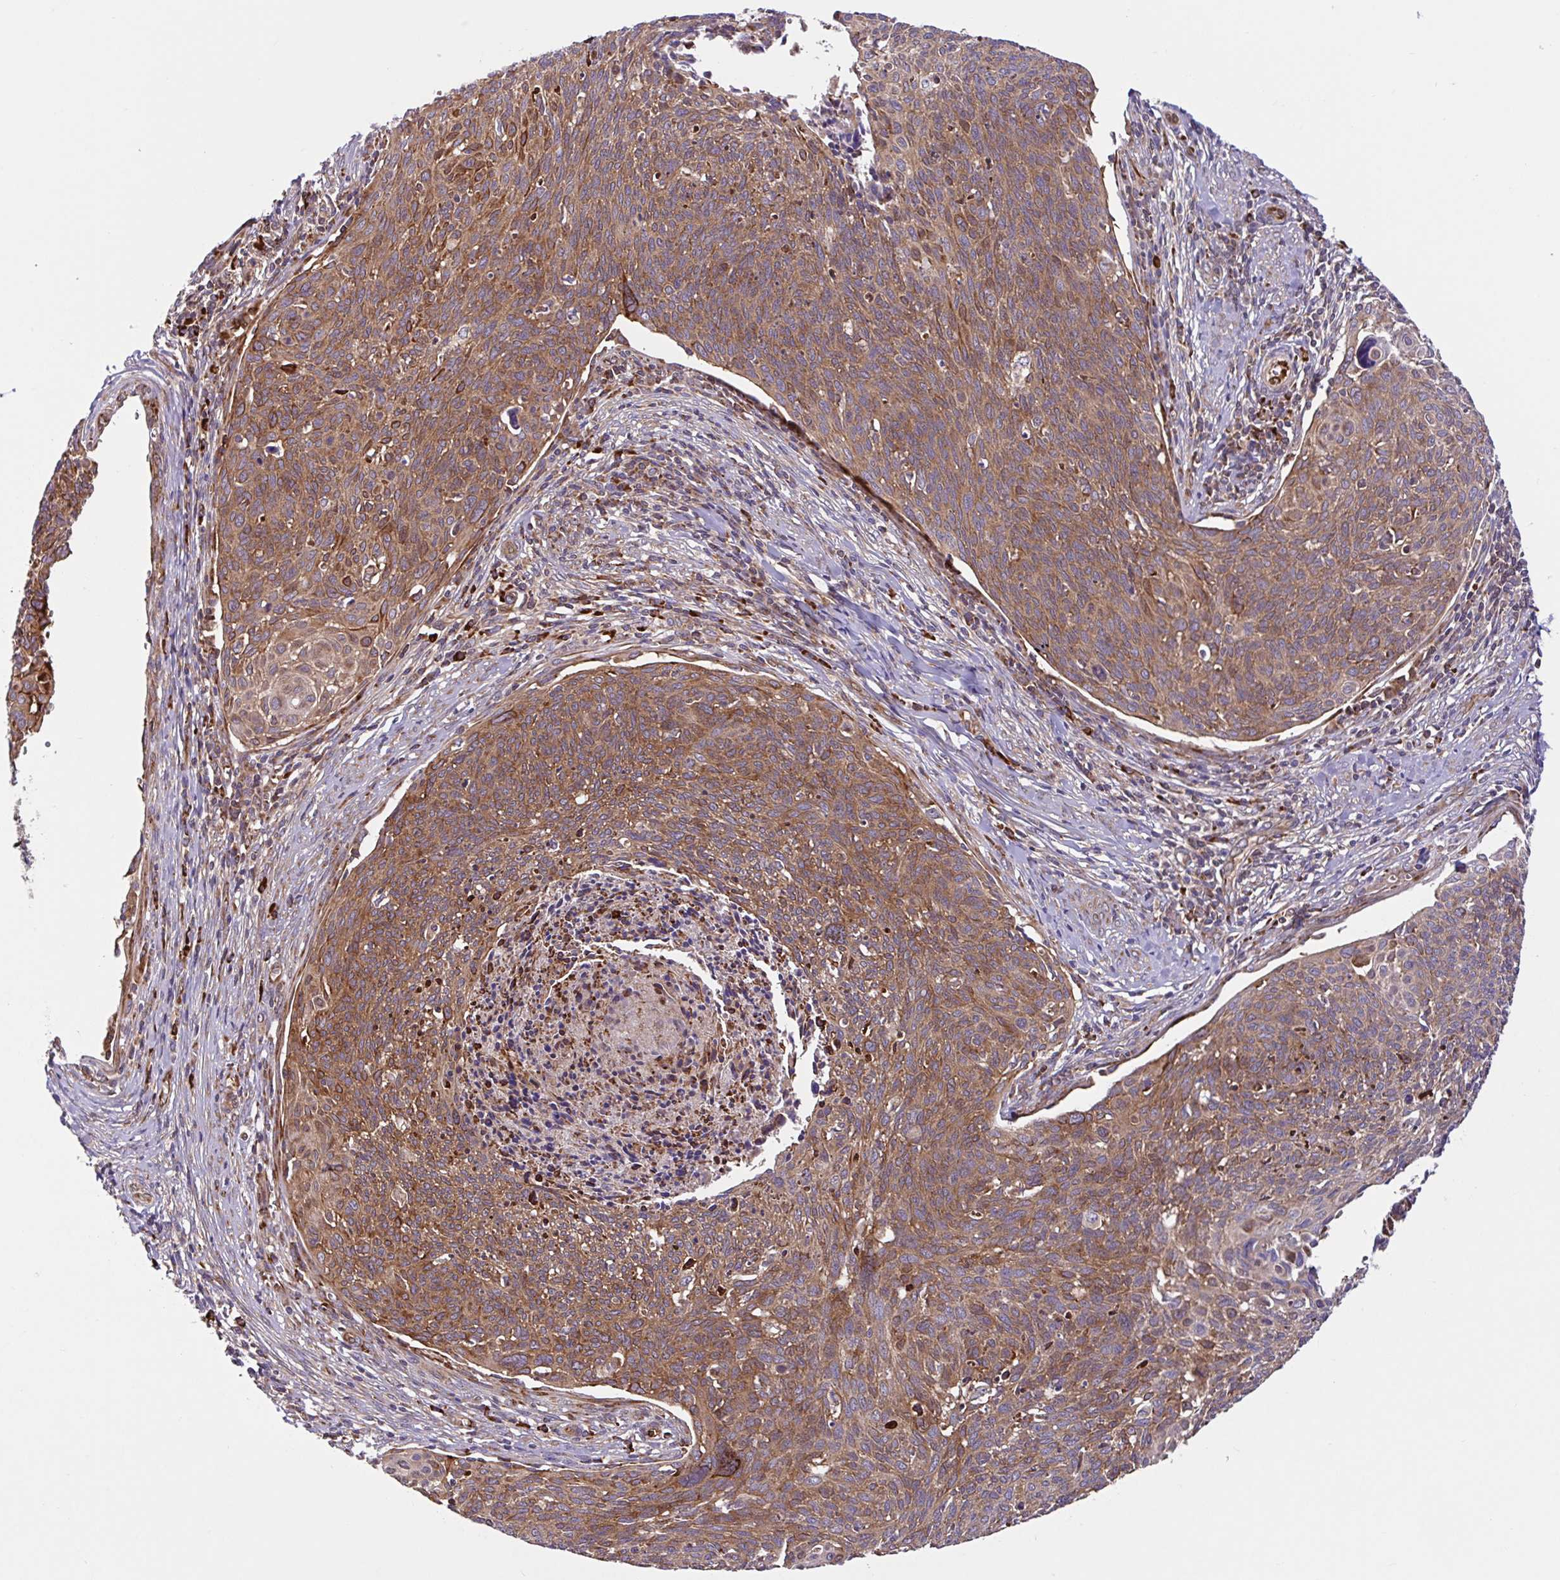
{"staining": {"intensity": "moderate", "quantity": ">75%", "location": "cytoplasmic/membranous"}, "tissue": "cervical cancer", "cell_type": "Tumor cells", "image_type": "cancer", "snomed": [{"axis": "morphology", "description": "Squamous cell carcinoma, NOS"}, {"axis": "topography", "description": "Cervix"}], "caption": "Immunohistochemical staining of cervical cancer reveals moderate cytoplasmic/membranous protein staining in approximately >75% of tumor cells.", "gene": "NTPCR", "patient": {"sex": "female", "age": 49}}